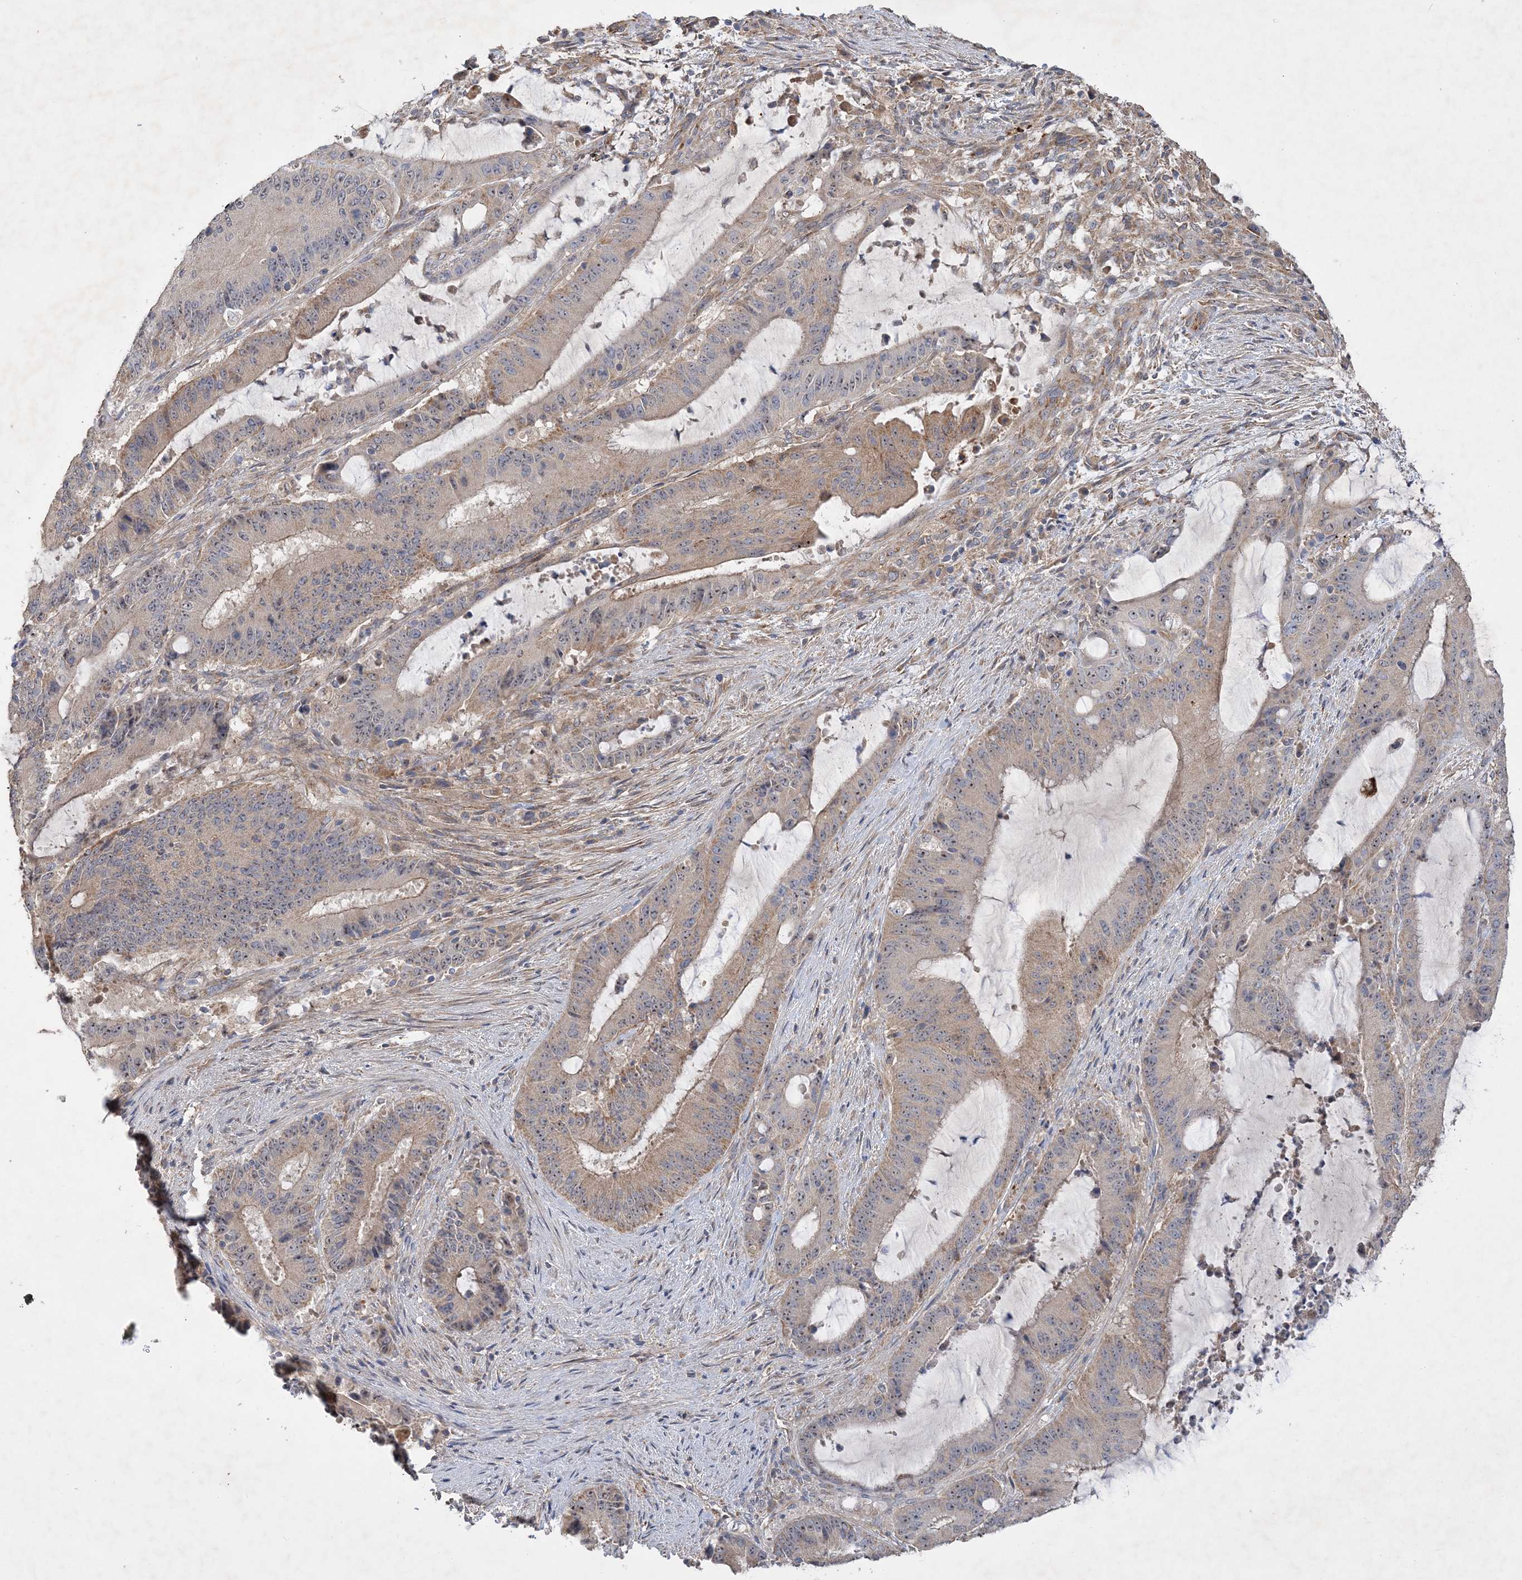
{"staining": {"intensity": "weak", "quantity": "25%-75%", "location": "cytoplasmic/membranous,nuclear"}, "tissue": "liver cancer", "cell_type": "Tumor cells", "image_type": "cancer", "snomed": [{"axis": "morphology", "description": "Normal tissue, NOS"}, {"axis": "morphology", "description": "Cholangiocarcinoma"}, {"axis": "topography", "description": "Liver"}, {"axis": "topography", "description": "Peripheral nerve tissue"}], "caption": "IHC of liver cancer (cholangiocarcinoma) reveals low levels of weak cytoplasmic/membranous and nuclear expression in about 25%-75% of tumor cells.", "gene": "FEZ2", "patient": {"sex": "female", "age": 73}}